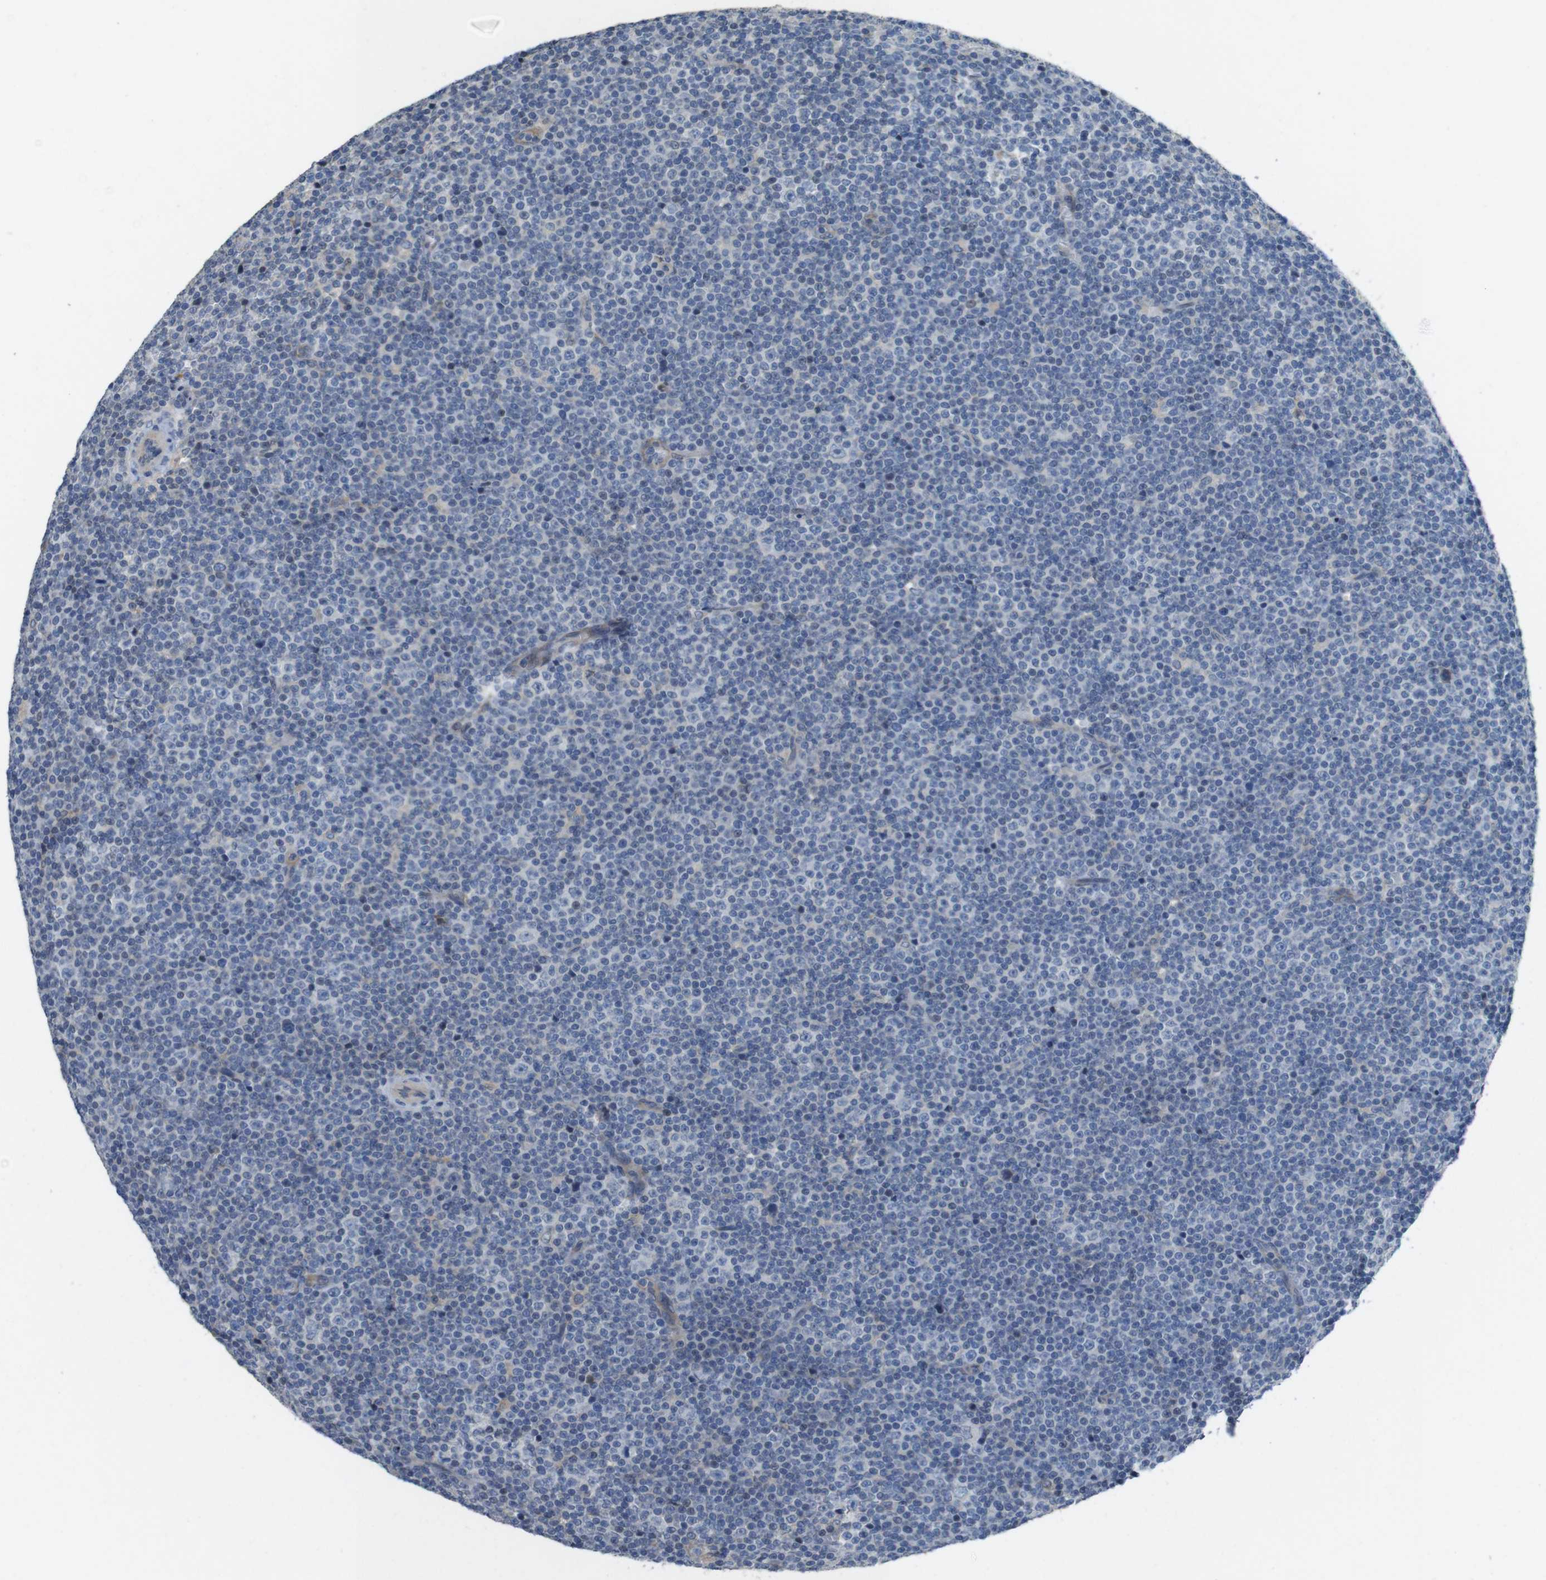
{"staining": {"intensity": "negative", "quantity": "none", "location": "none"}, "tissue": "lymphoma", "cell_type": "Tumor cells", "image_type": "cancer", "snomed": [{"axis": "morphology", "description": "Malignant lymphoma, non-Hodgkin's type, Low grade"}, {"axis": "topography", "description": "Lymph node"}], "caption": "Protein analysis of lymphoma demonstrates no significant staining in tumor cells. The staining is performed using DAB brown chromogen with nuclei counter-stained in using hematoxylin.", "gene": "PCDH10", "patient": {"sex": "female", "age": 67}}